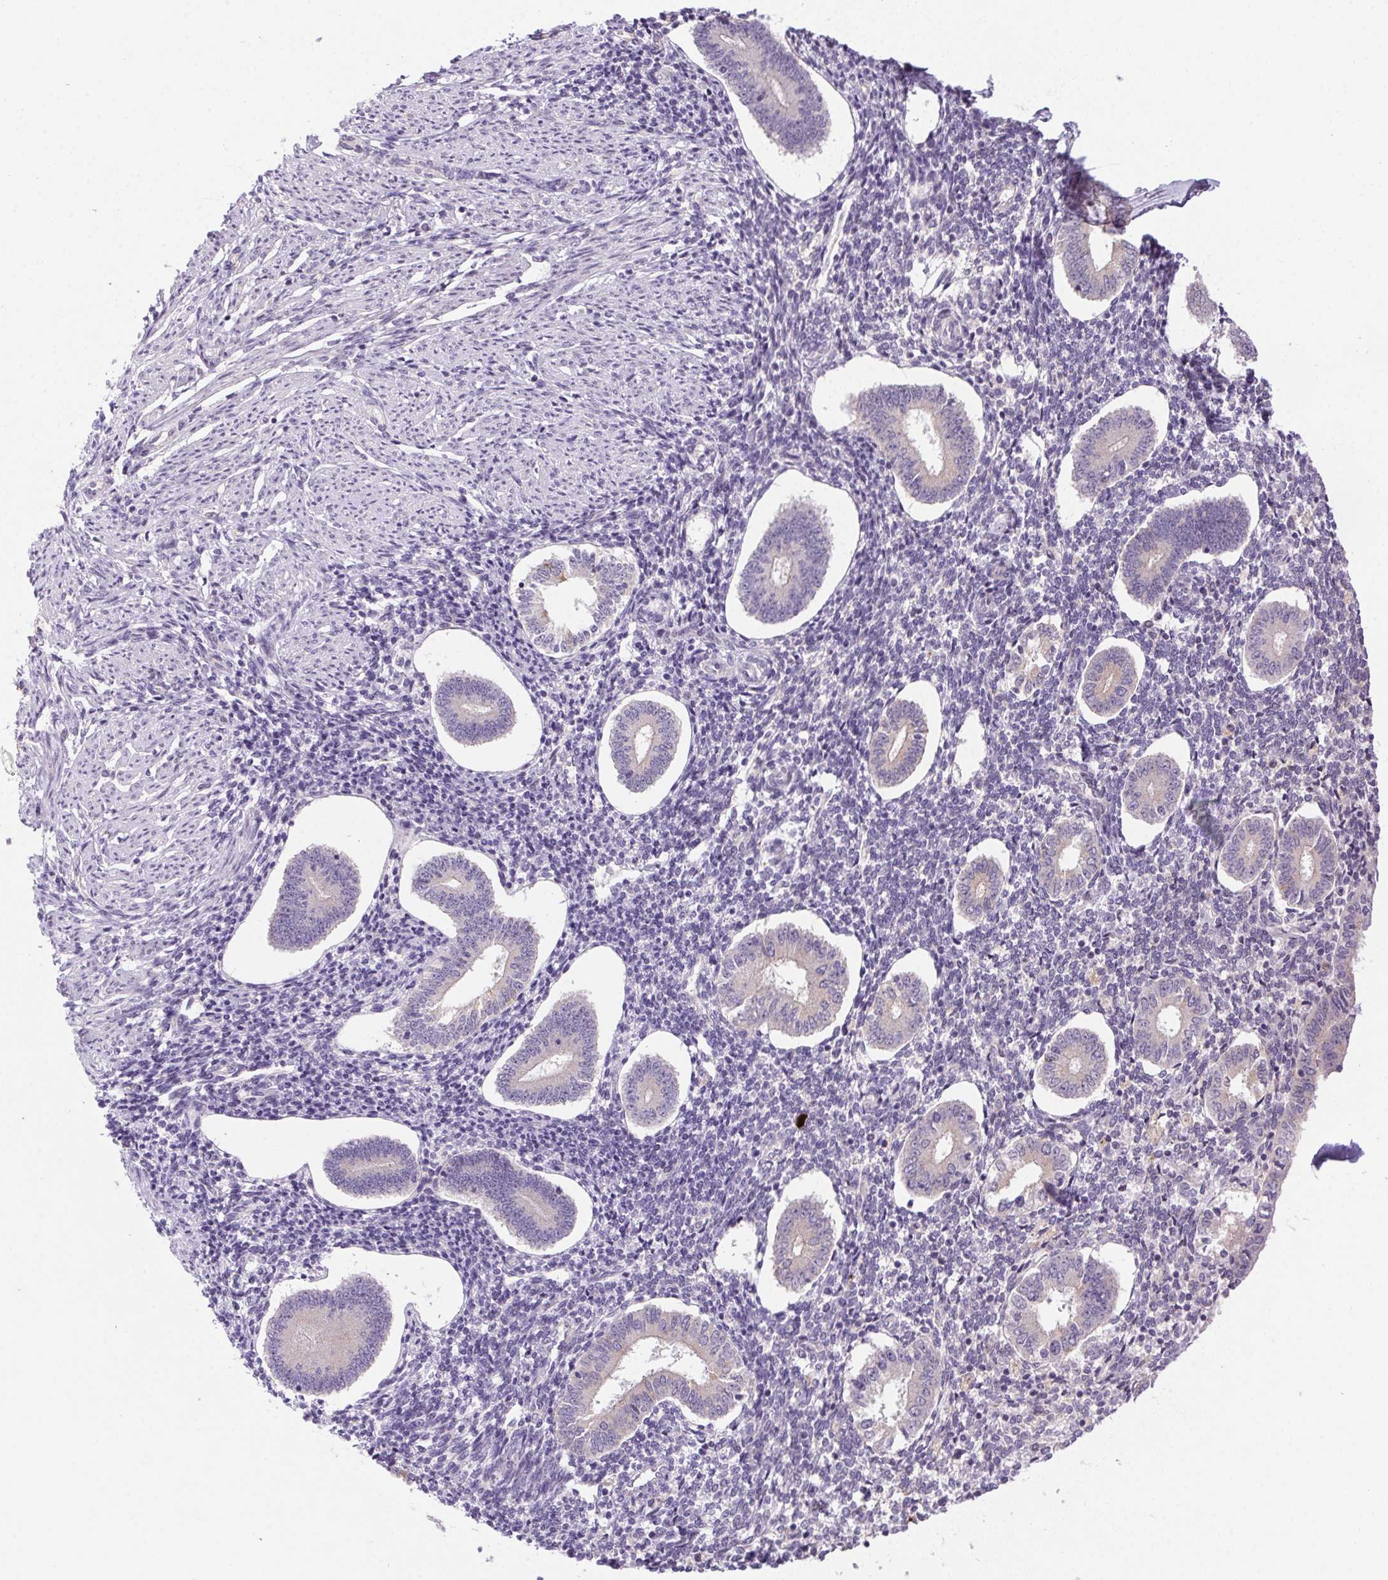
{"staining": {"intensity": "negative", "quantity": "none", "location": "none"}, "tissue": "endometrium", "cell_type": "Cells in endometrial stroma", "image_type": "normal", "snomed": [{"axis": "morphology", "description": "Normal tissue, NOS"}, {"axis": "topography", "description": "Endometrium"}], "caption": "DAB (3,3'-diaminobenzidine) immunohistochemical staining of normal endometrium reveals no significant positivity in cells in endometrial stroma. (DAB (3,3'-diaminobenzidine) IHC with hematoxylin counter stain).", "gene": "LRRTM1", "patient": {"sex": "female", "age": 40}}